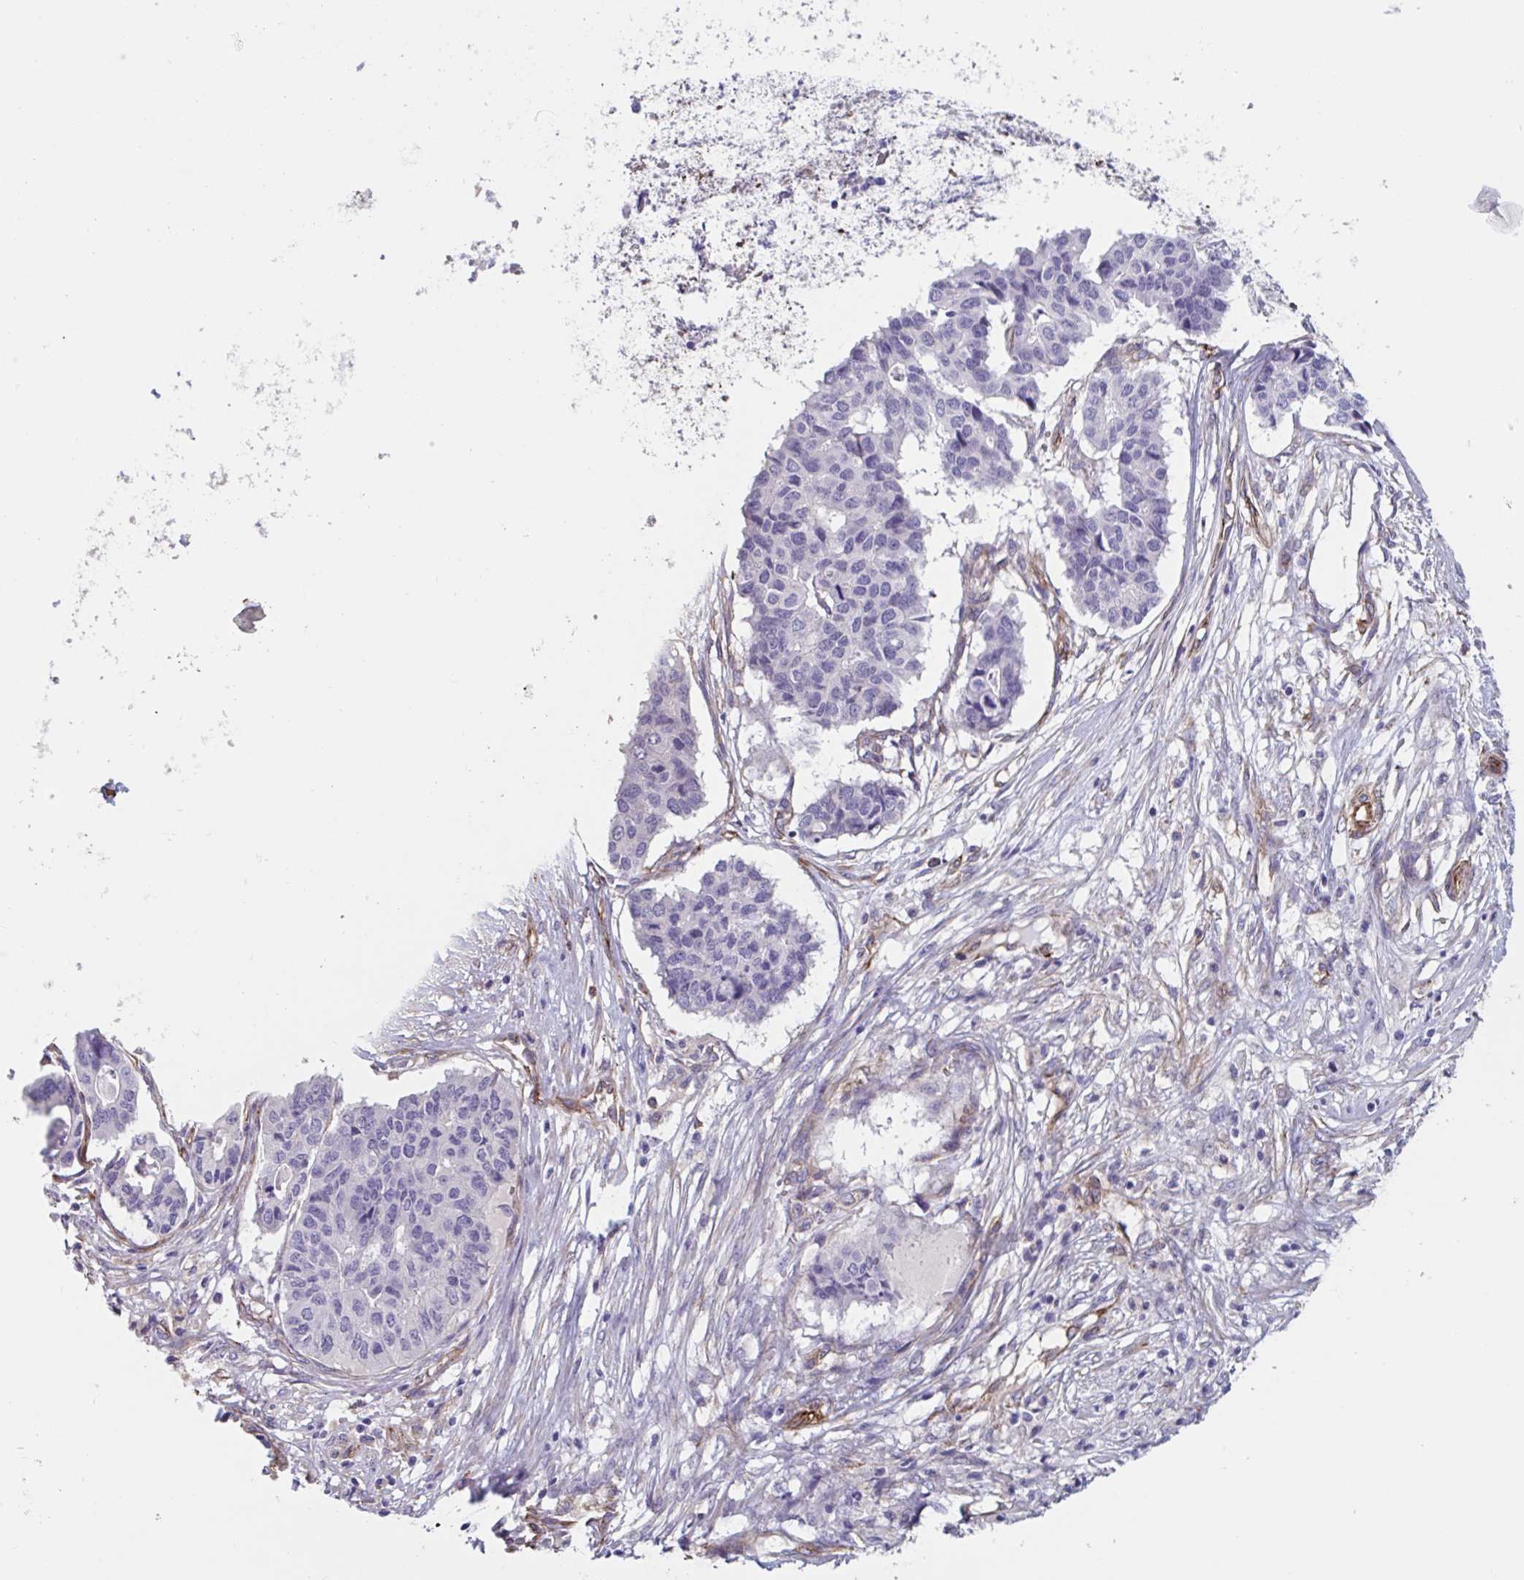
{"staining": {"intensity": "negative", "quantity": "none", "location": "none"}, "tissue": "pancreatic cancer", "cell_type": "Tumor cells", "image_type": "cancer", "snomed": [{"axis": "morphology", "description": "Adenocarcinoma, NOS"}, {"axis": "topography", "description": "Pancreas"}], "caption": "Pancreatic cancer was stained to show a protein in brown. There is no significant expression in tumor cells.", "gene": "CITED4", "patient": {"sex": "male", "age": 50}}